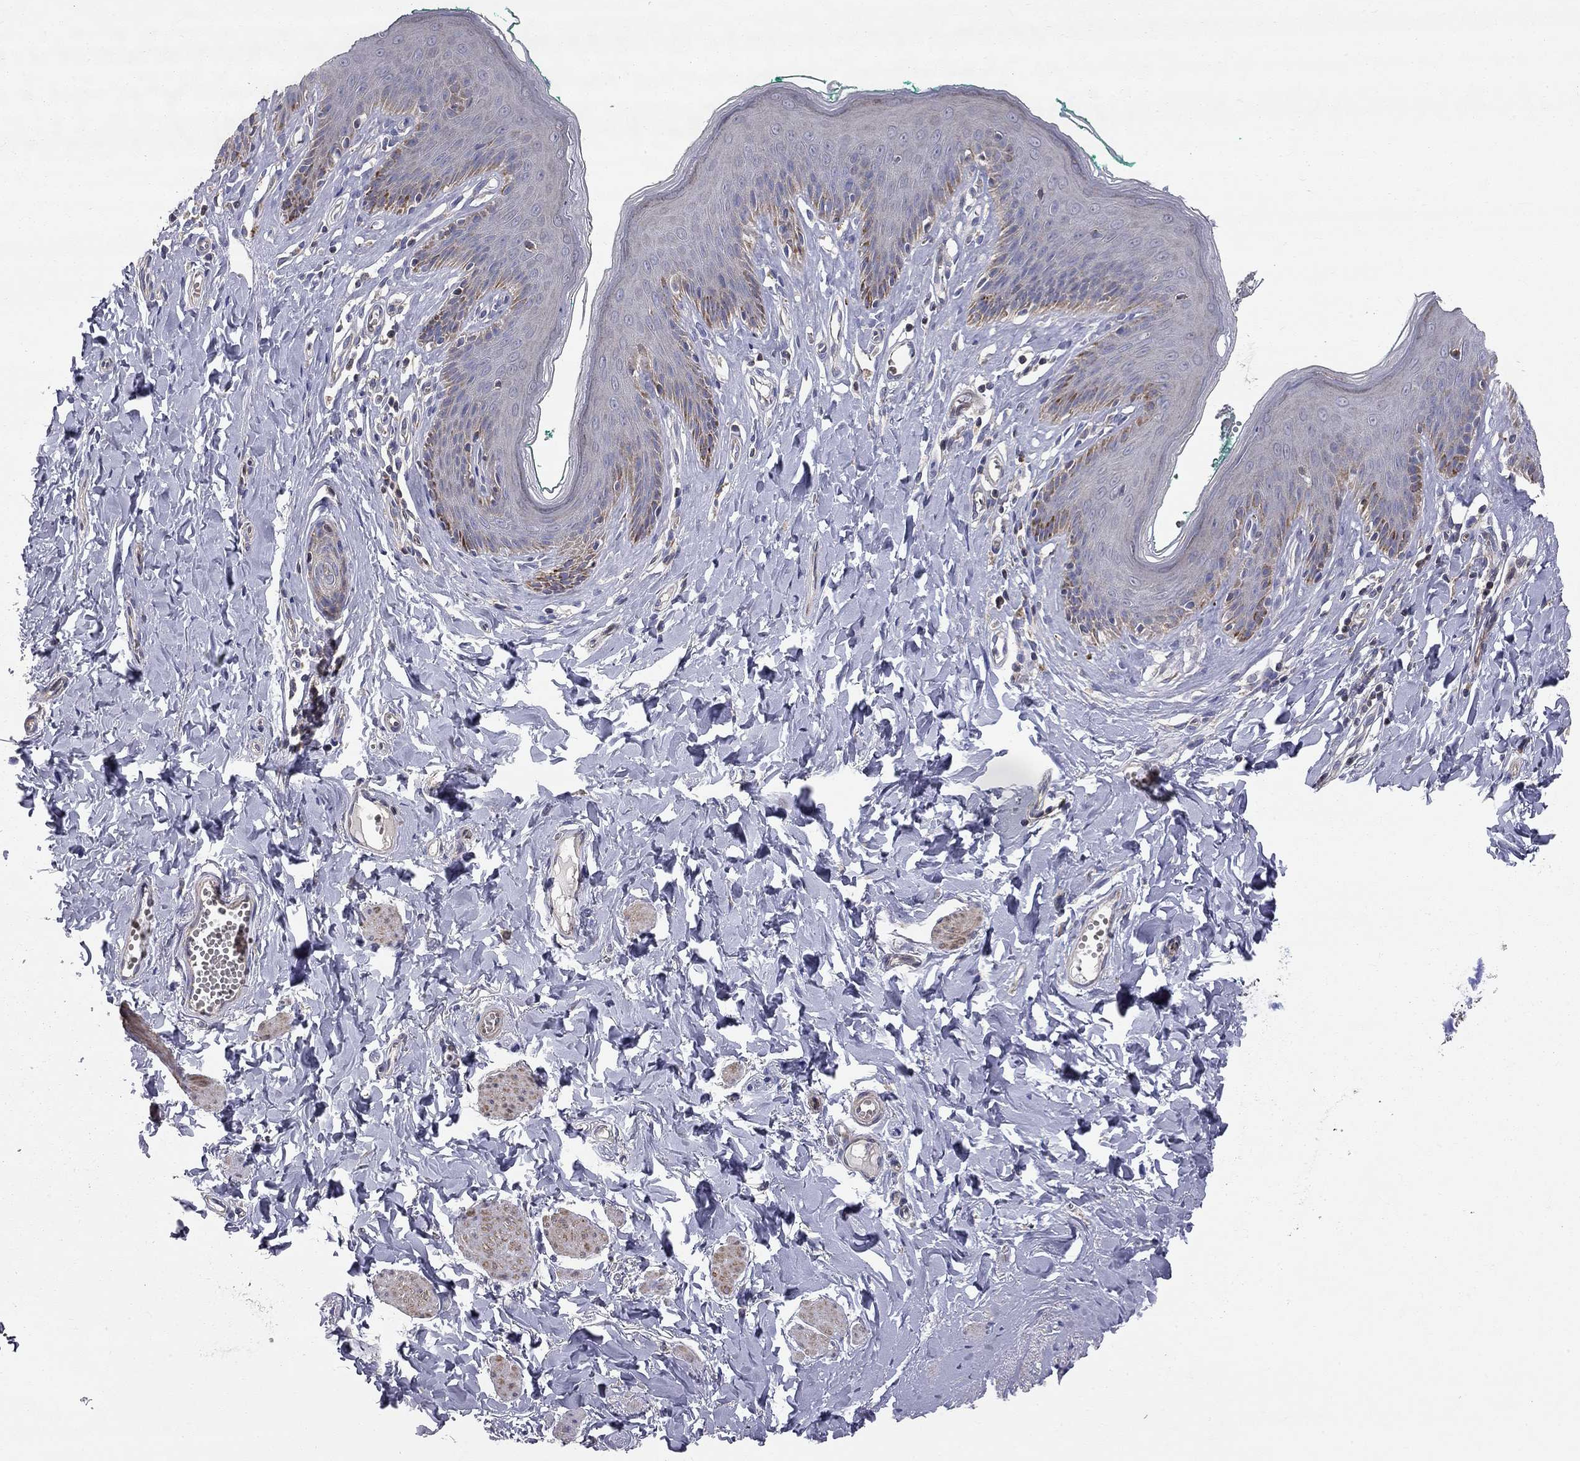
{"staining": {"intensity": "moderate", "quantity": "25%-75%", "location": "cytoplasmic/membranous"}, "tissue": "skin", "cell_type": "Epidermal cells", "image_type": "normal", "snomed": [{"axis": "morphology", "description": "Normal tissue, NOS"}, {"axis": "topography", "description": "Vulva"}], "caption": "Epidermal cells show medium levels of moderate cytoplasmic/membranous expression in approximately 25%-75% of cells in unremarkable human skin.", "gene": "KANSL1L", "patient": {"sex": "female", "age": 66}}